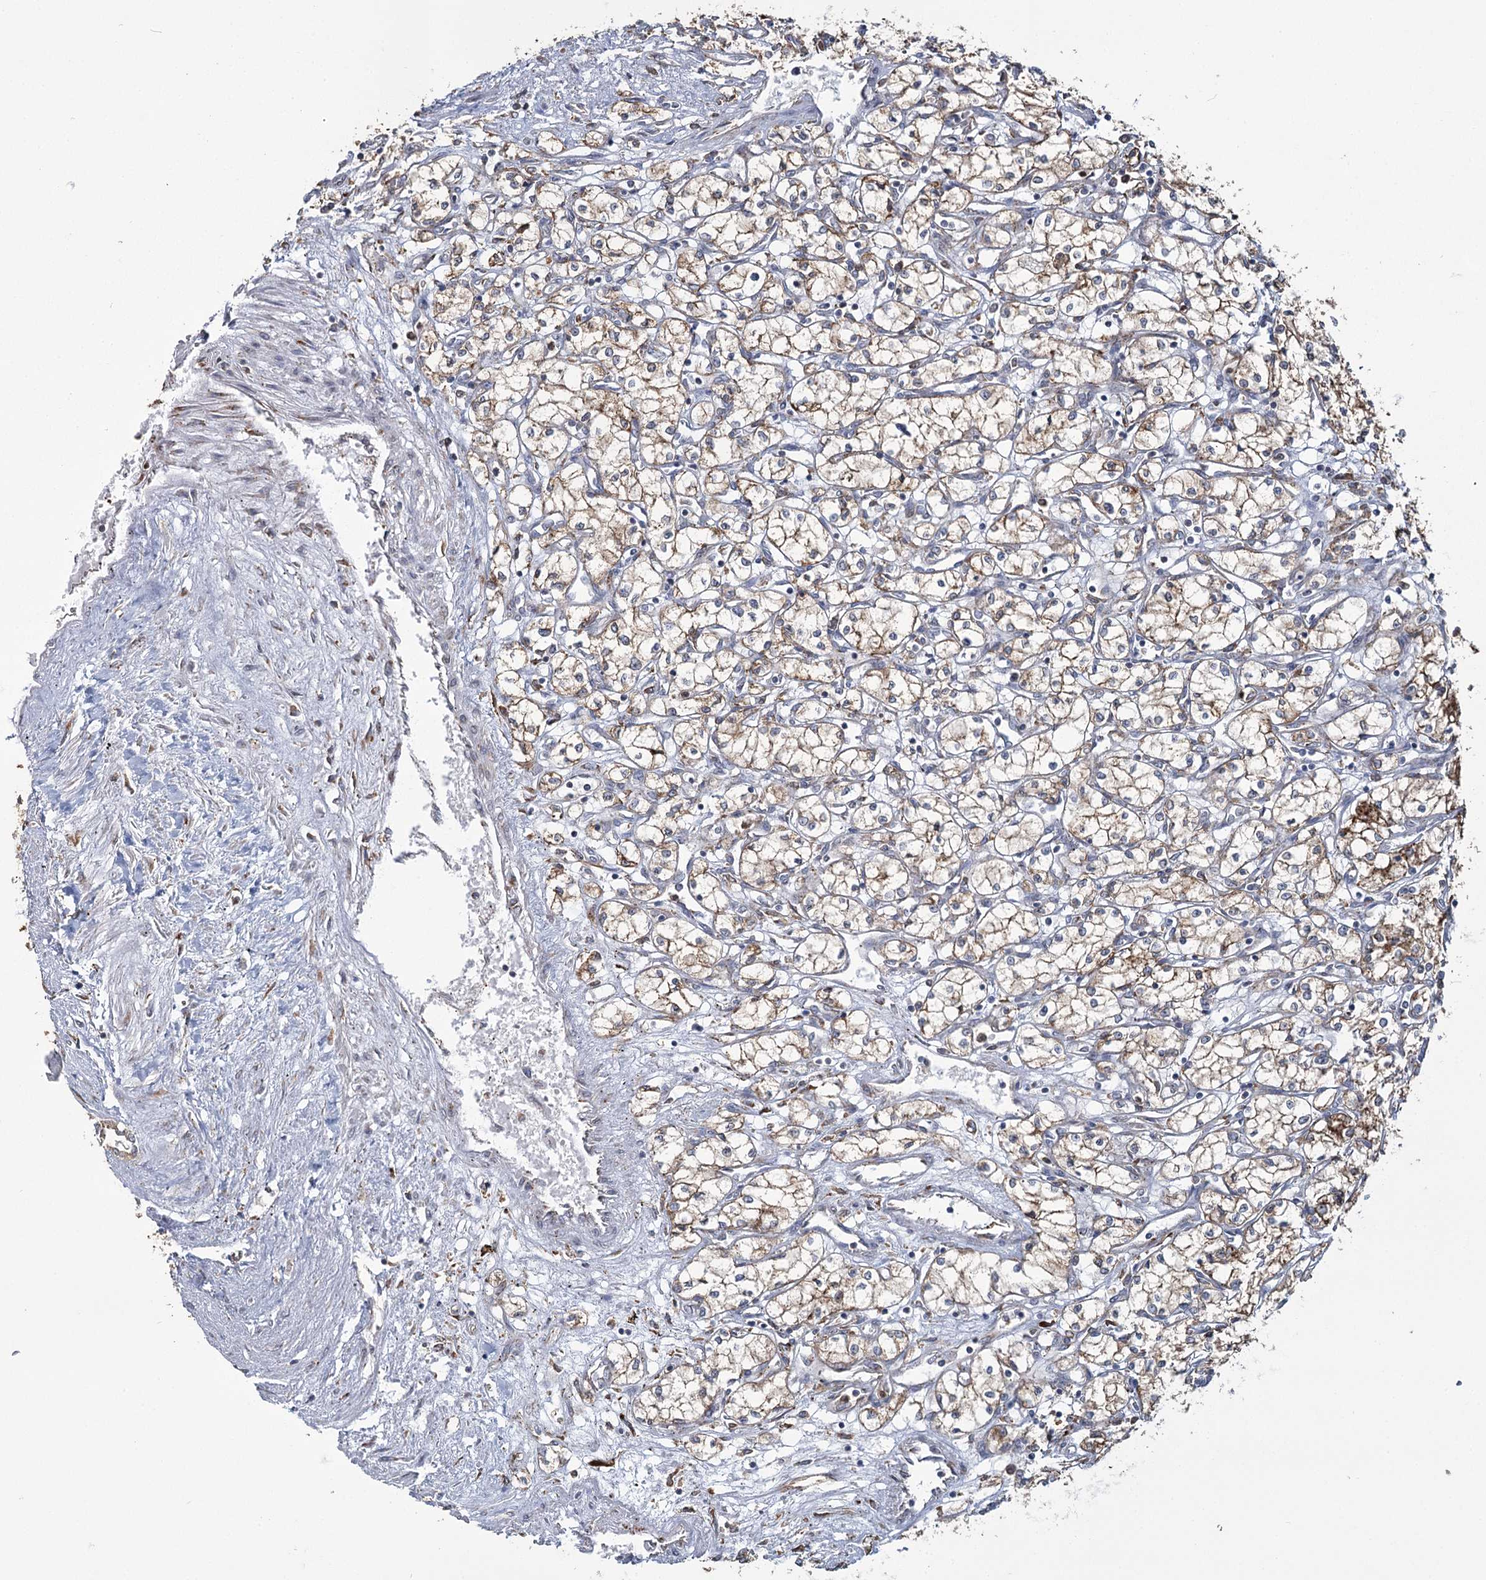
{"staining": {"intensity": "moderate", "quantity": "25%-75%", "location": "cytoplasmic/membranous"}, "tissue": "renal cancer", "cell_type": "Tumor cells", "image_type": "cancer", "snomed": [{"axis": "morphology", "description": "Adenocarcinoma, NOS"}, {"axis": "topography", "description": "Kidney"}], "caption": "Protein staining of renal adenocarcinoma tissue reveals moderate cytoplasmic/membranous expression in approximately 25%-75% of tumor cells. (Brightfield microscopy of DAB IHC at high magnification).", "gene": "ZCCHC9", "patient": {"sex": "male", "age": 59}}